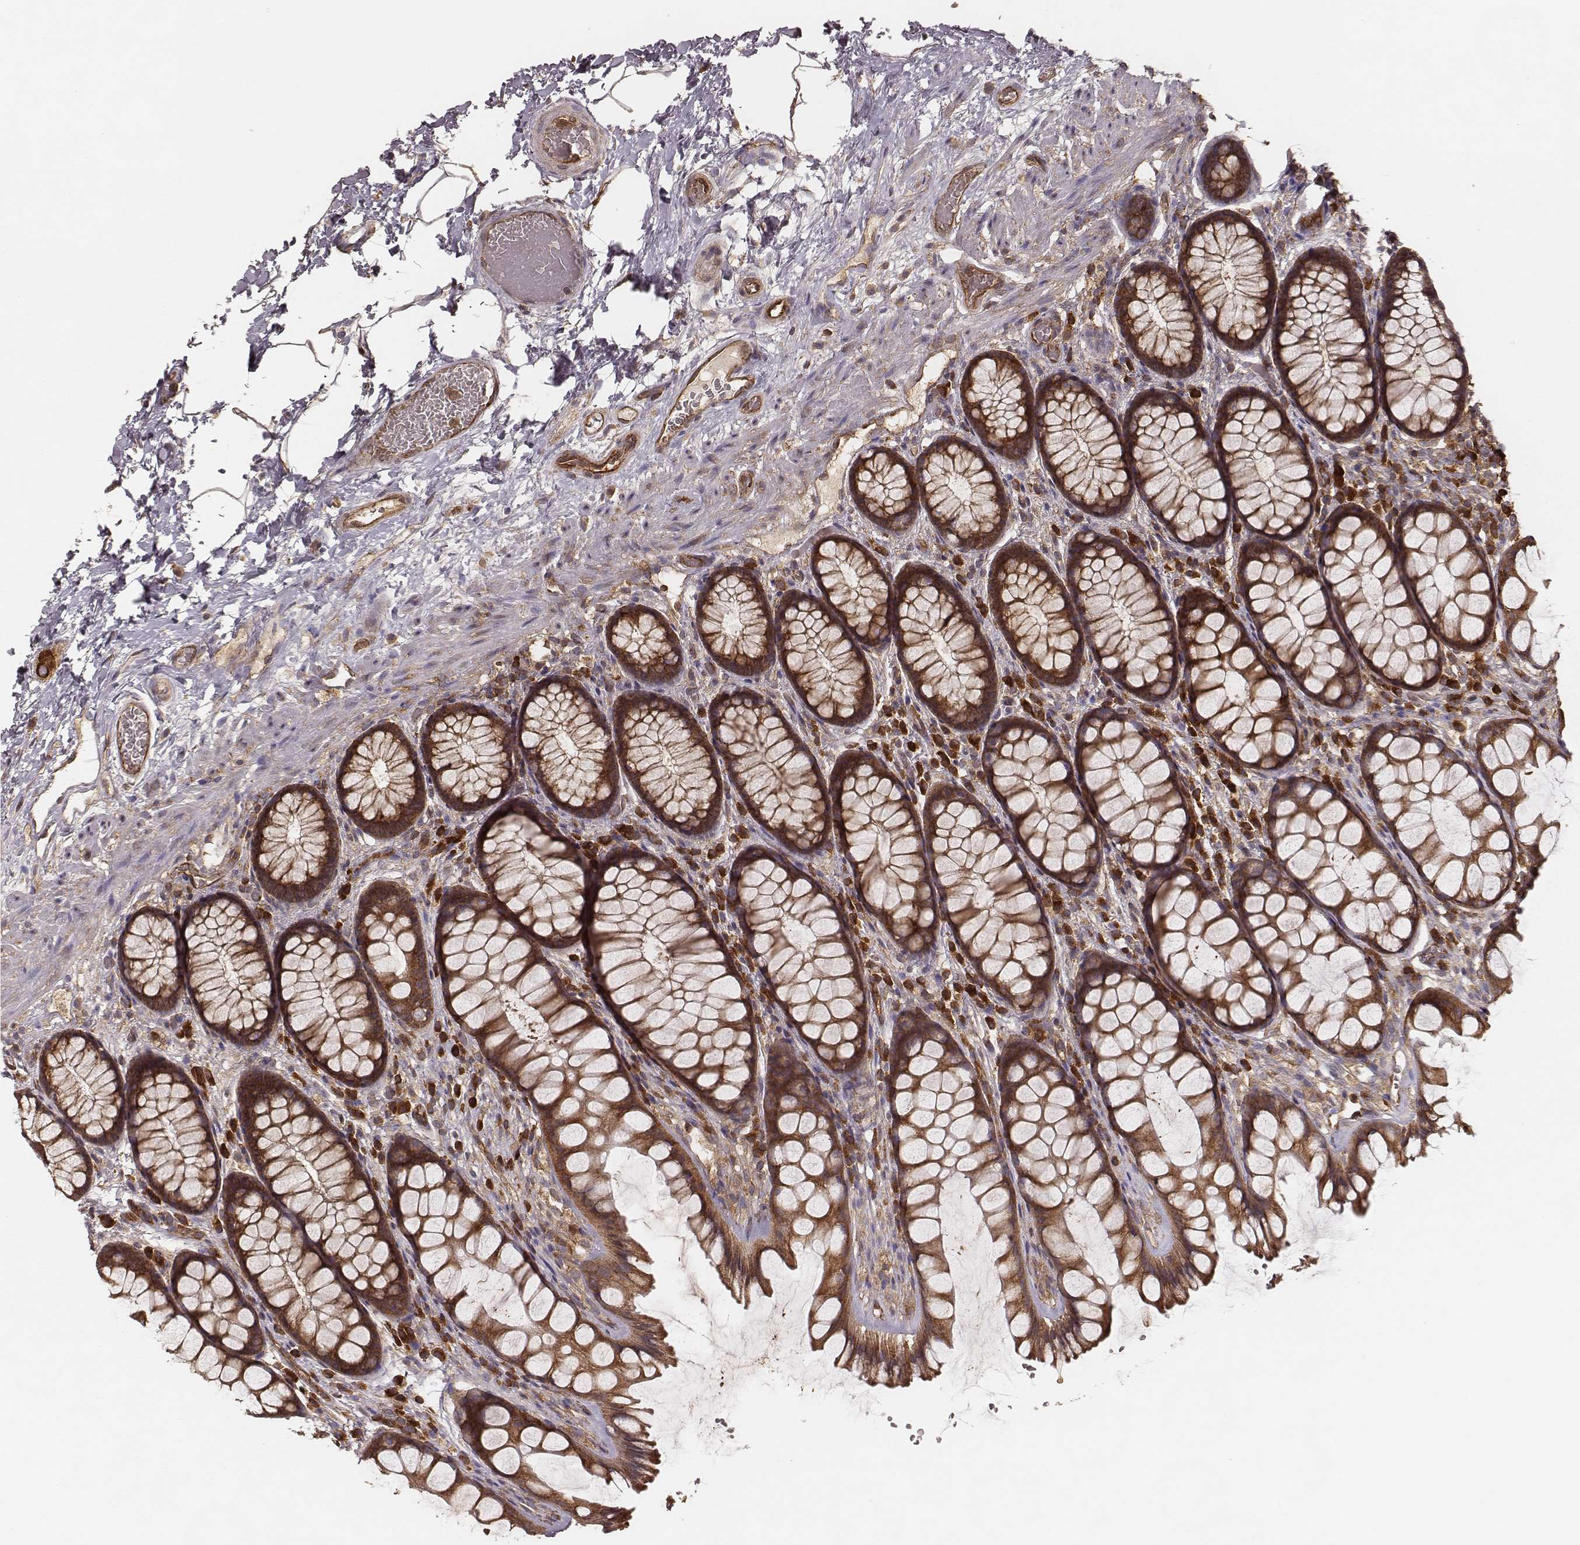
{"staining": {"intensity": "strong", "quantity": ">75%", "location": "cytoplasmic/membranous"}, "tissue": "rectum", "cell_type": "Glandular cells", "image_type": "normal", "snomed": [{"axis": "morphology", "description": "Normal tissue, NOS"}, {"axis": "topography", "description": "Rectum"}], "caption": "Immunohistochemistry image of normal rectum: rectum stained using immunohistochemistry (IHC) shows high levels of strong protein expression localized specifically in the cytoplasmic/membranous of glandular cells, appearing as a cytoplasmic/membranous brown color.", "gene": "CARS1", "patient": {"sex": "female", "age": 62}}